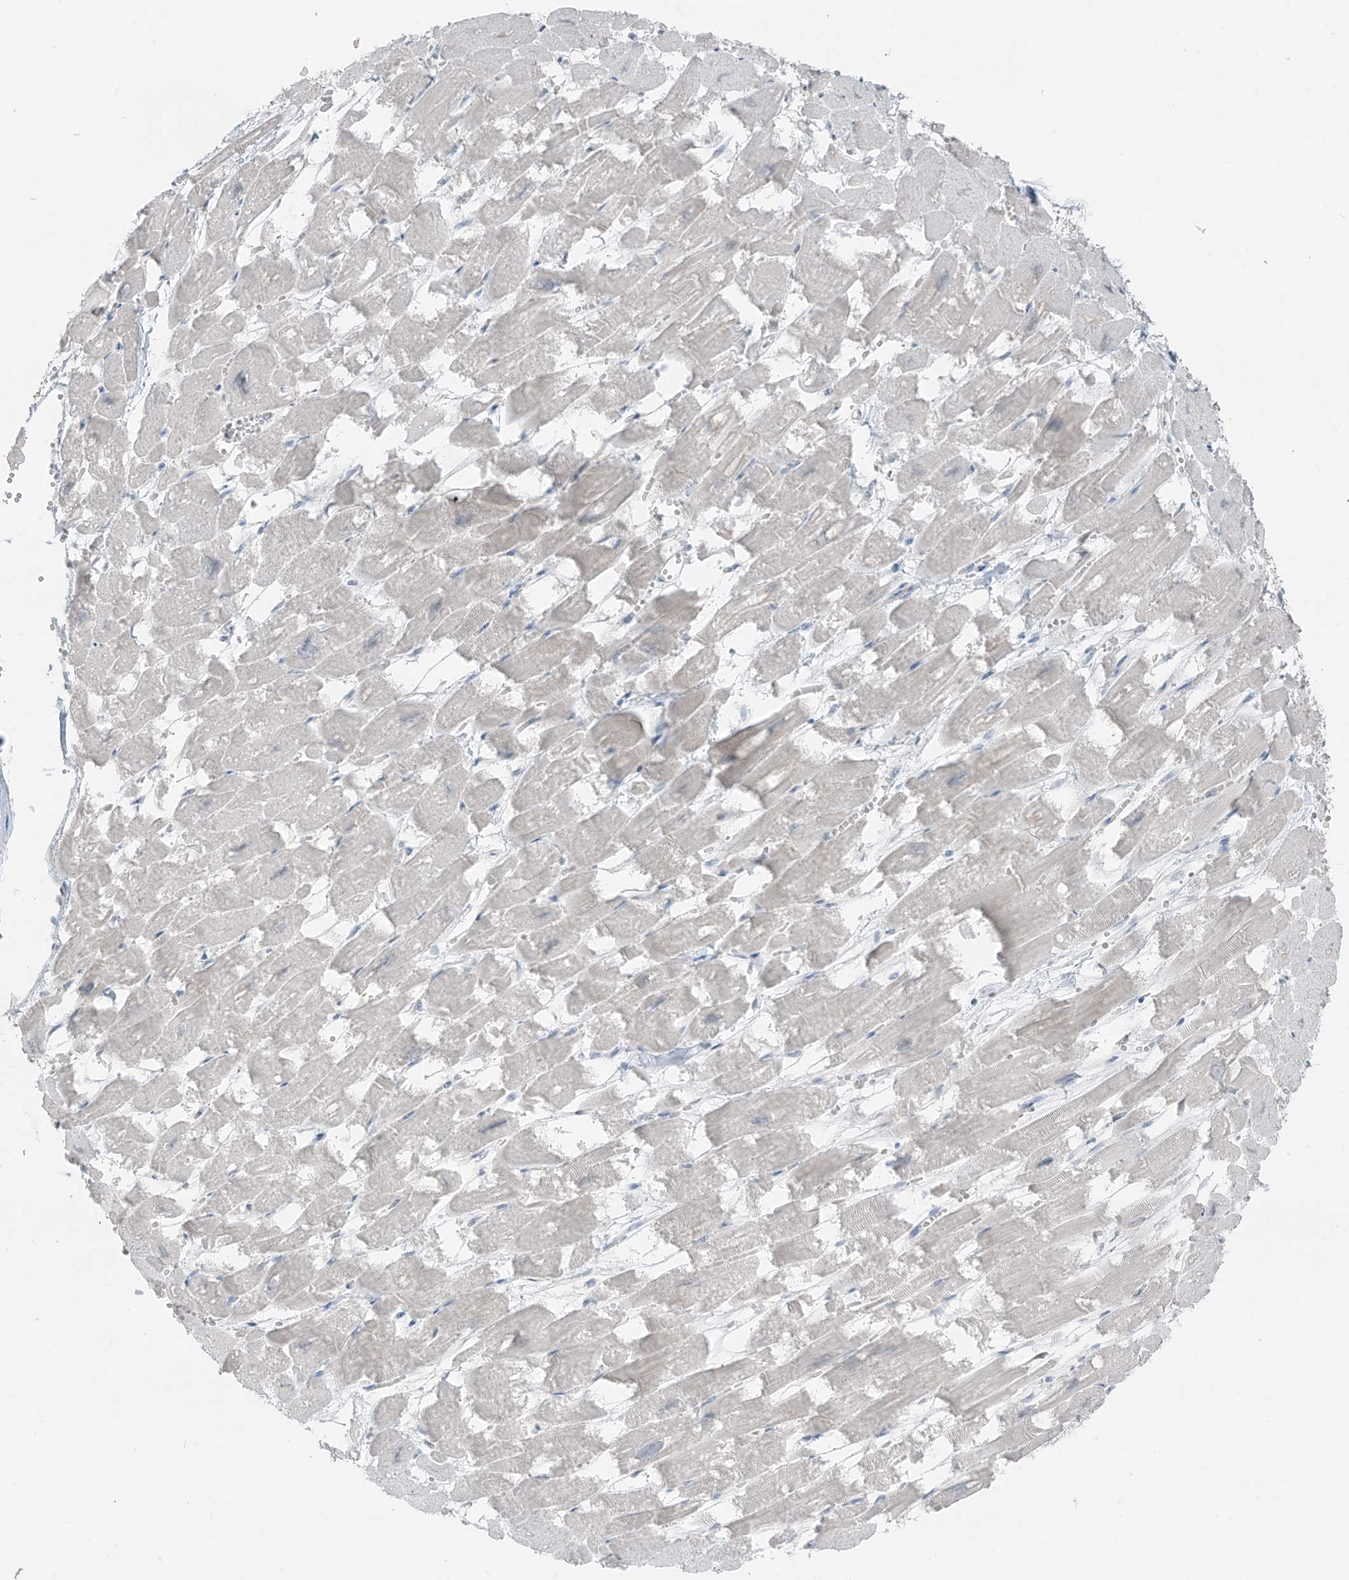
{"staining": {"intensity": "negative", "quantity": "none", "location": "none"}, "tissue": "heart muscle", "cell_type": "Cardiomyocytes", "image_type": "normal", "snomed": [{"axis": "morphology", "description": "Normal tissue, NOS"}, {"axis": "topography", "description": "Heart"}], "caption": "High power microscopy micrograph of an immunohistochemistry (IHC) micrograph of unremarkable heart muscle, revealing no significant staining in cardiomyocytes. (Immunohistochemistry, brightfield microscopy, high magnification).", "gene": "PRDM6", "patient": {"sex": "male", "age": 54}}